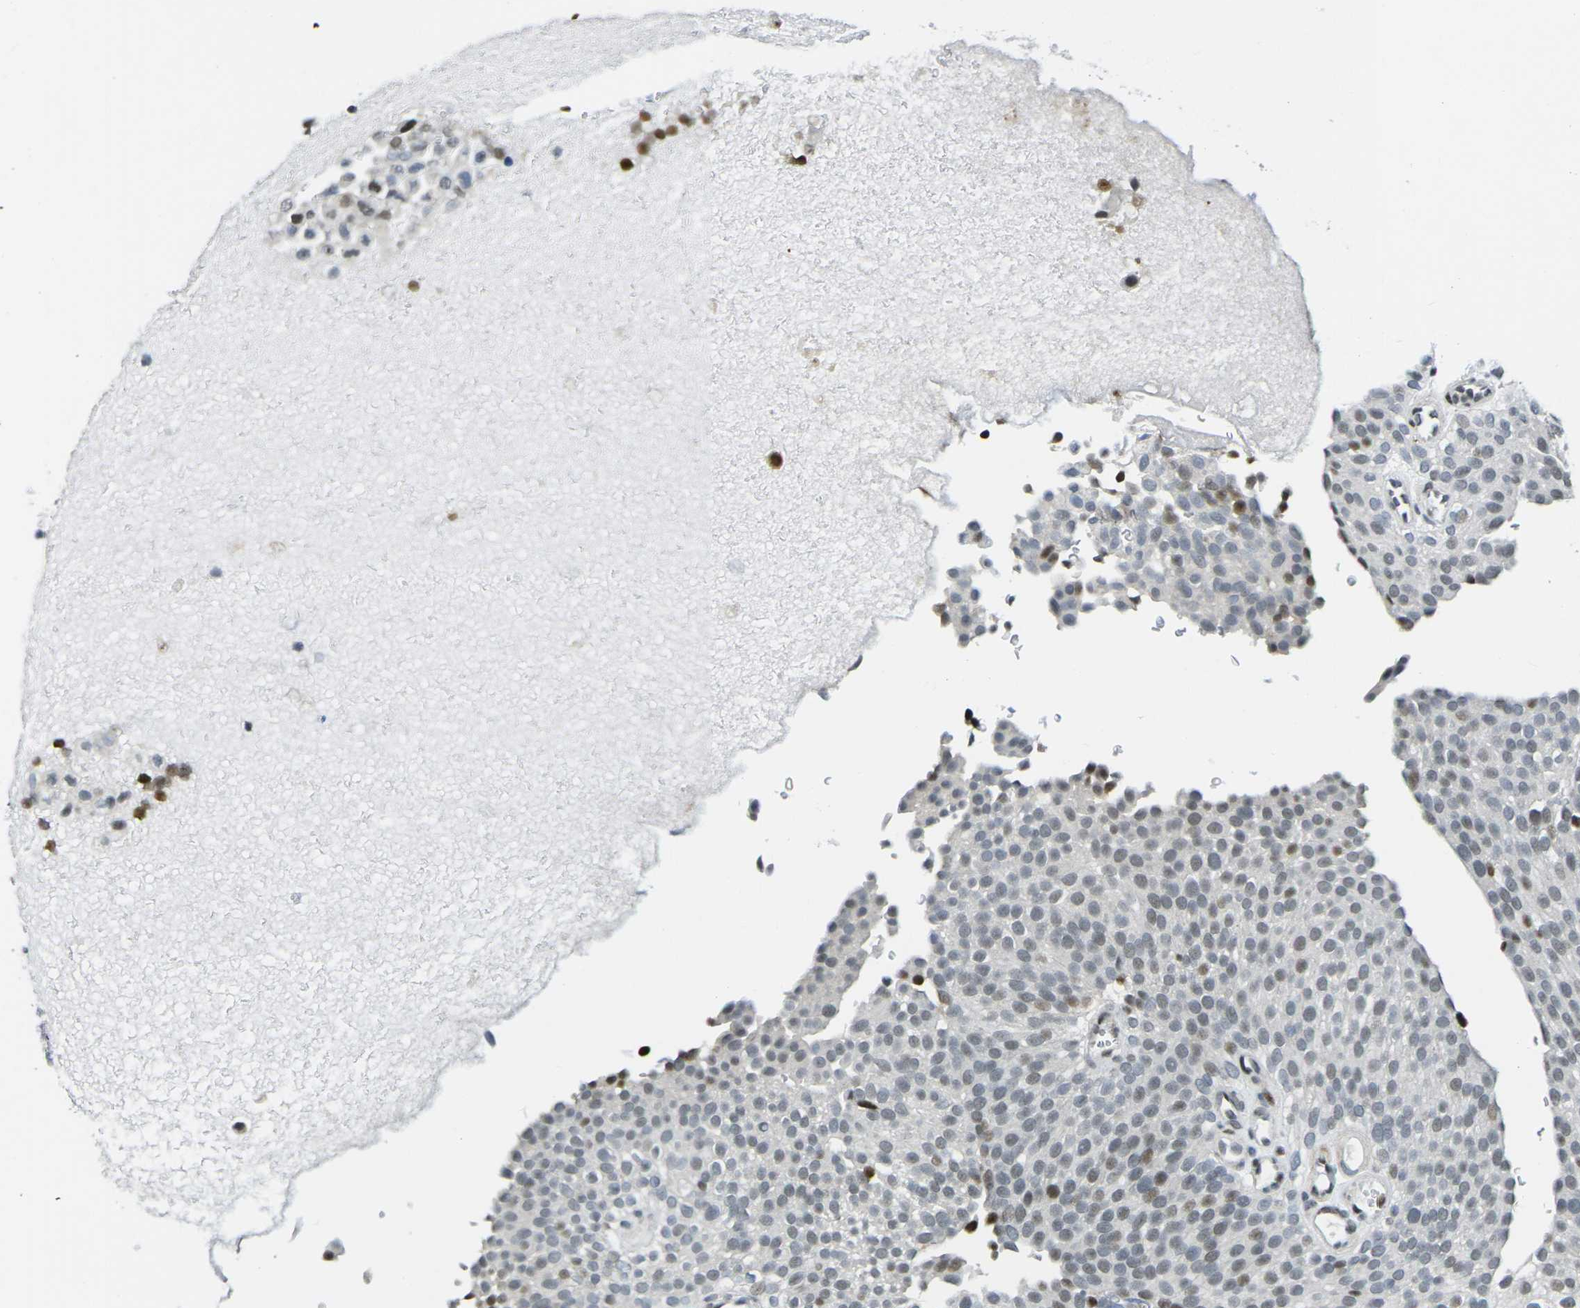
{"staining": {"intensity": "moderate", "quantity": "<25%", "location": "nuclear"}, "tissue": "urothelial cancer", "cell_type": "Tumor cells", "image_type": "cancer", "snomed": [{"axis": "morphology", "description": "Urothelial carcinoma, Low grade"}, {"axis": "topography", "description": "Urinary bladder"}], "caption": "Immunohistochemical staining of low-grade urothelial carcinoma displays low levels of moderate nuclear protein expression in approximately <25% of tumor cells. (IHC, brightfield microscopy, high magnification).", "gene": "PRPF8", "patient": {"sex": "male", "age": 78}}